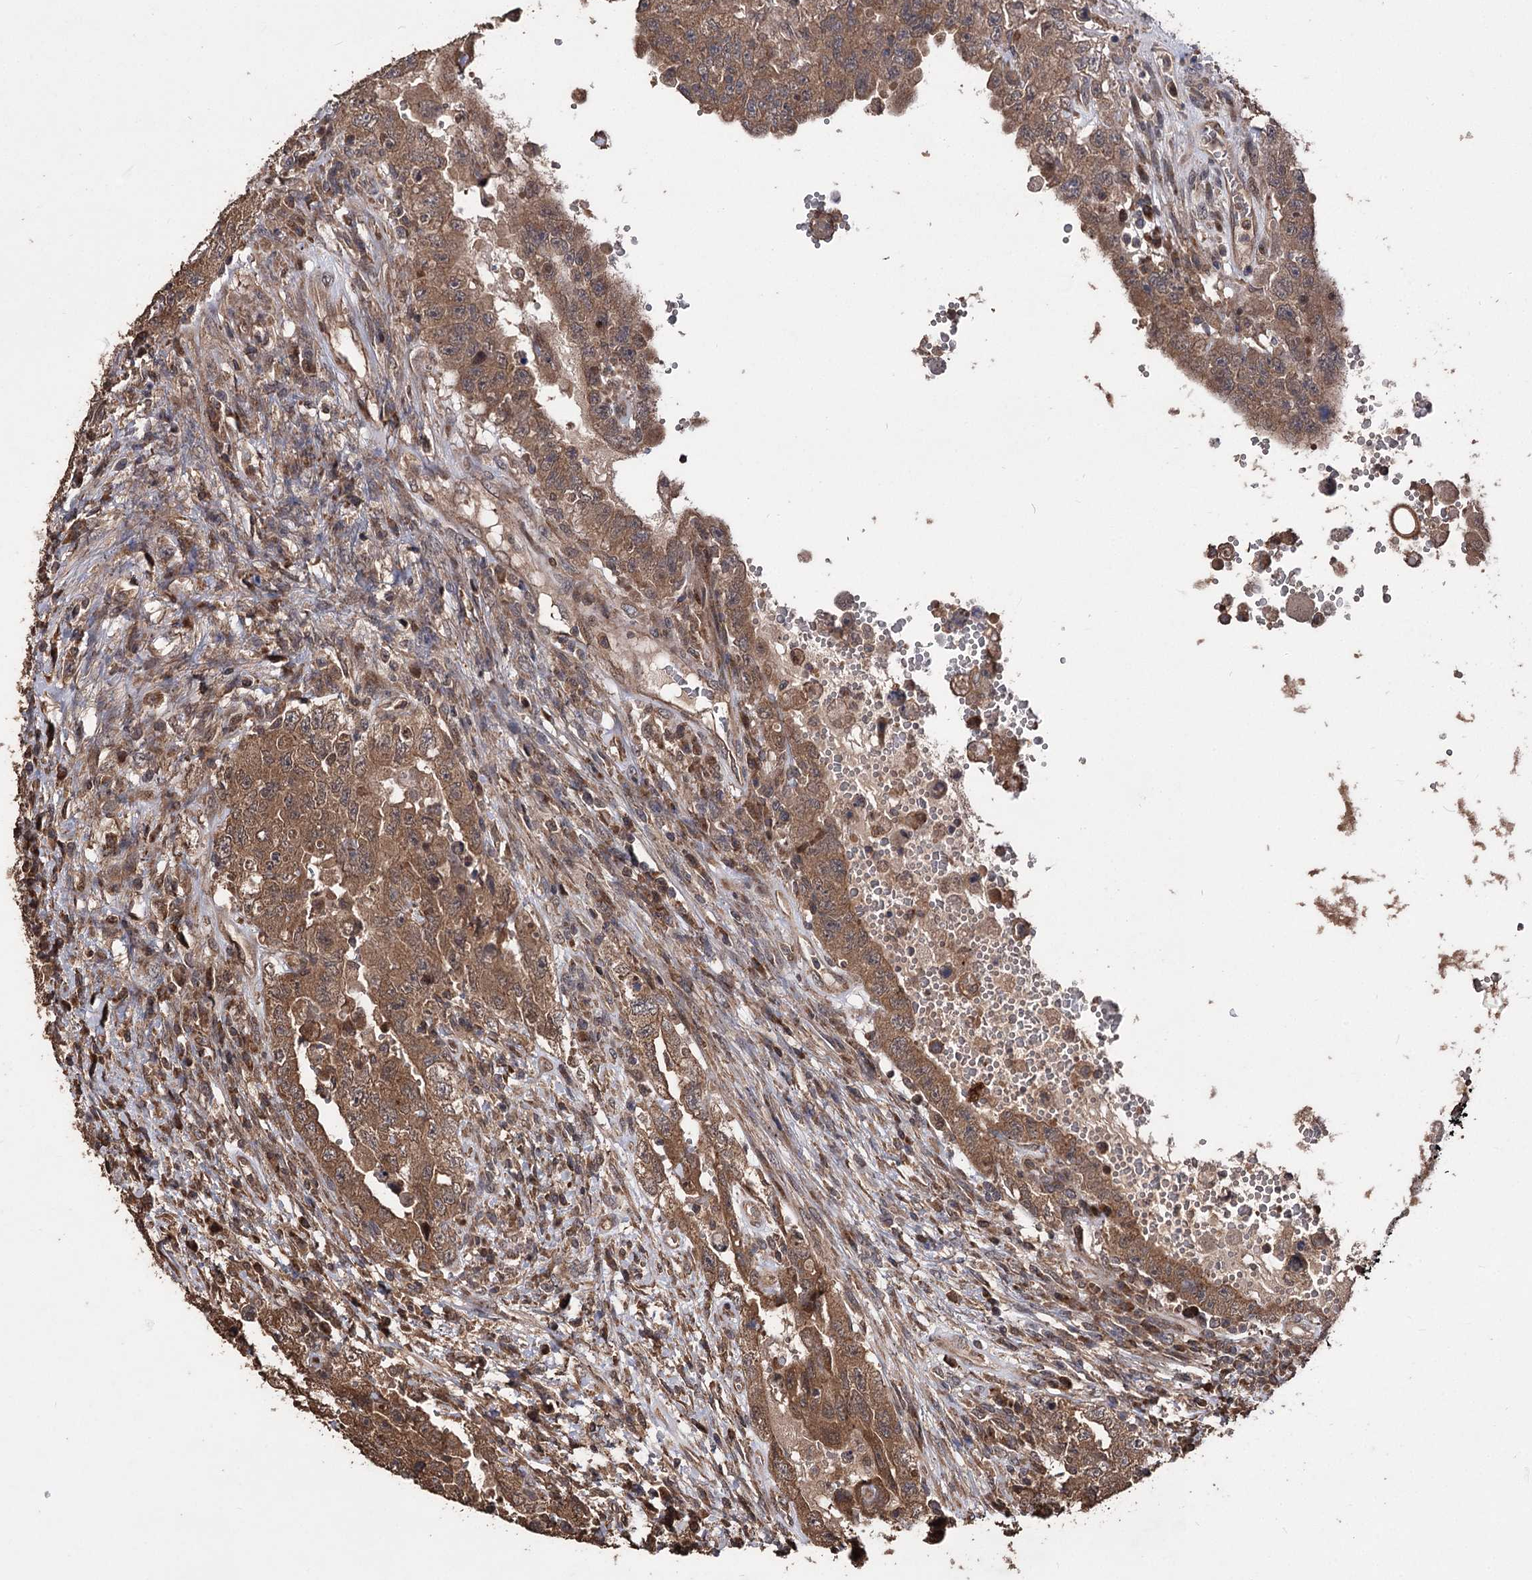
{"staining": {"intensity": "moderate", "quantity": ">75%", "location": "cytoplasmic/membranous"}, "tissue": "testis cancer", "cell_type": "Tumor cells", "image_type": "cancer", "snomed": [{"axis": "morphology", "description": "Carcinoma, Embryonal, NOS"}, {"axis": "topography", "description": "Testis"}], "caption": "Testis cancer (embryonal carcinoma) tissue displays moderate cytoplasmic/membranous staining in approximately >75% of tumor cells, visualized by immunohistochemistry.", "gene": "RASSF3", "patient": {"sex": "male", "age": 26}}